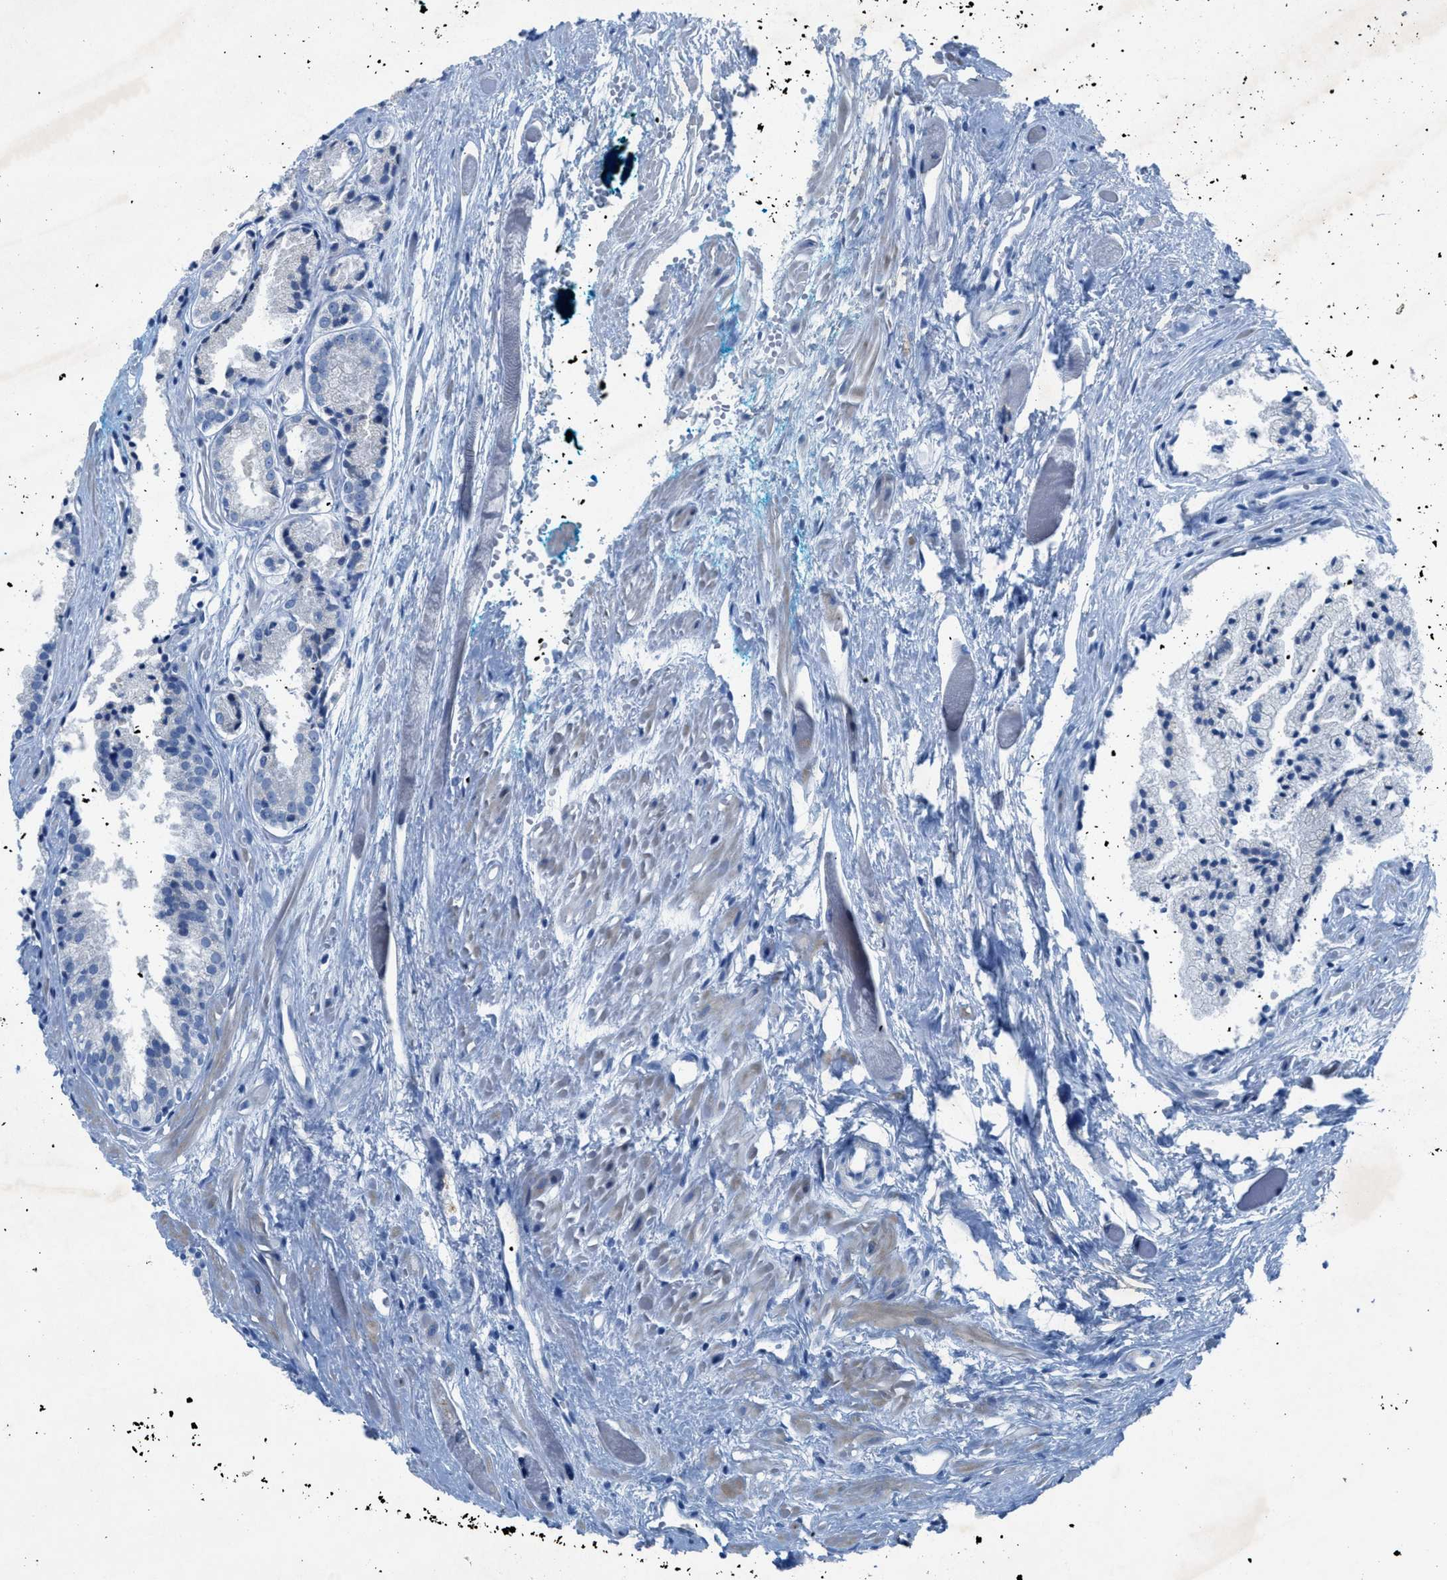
{"staining": {"intensity": "negative", "quantity": "none", "location": "none"}, "tissue": "prostate cancer", "cell_type": "Tumor cells", "image_type": "cancer", "snomed": [{"axis": "morphology", "description": "Adenocarcinoma, Low grade"}, {"axis": "topography", "description": "Prostate"}], "caption": "Tumor cells show no significant positivity in adenocarcinoma (low-grade) (prostate).", "gene": "GALNT17", "patient": {"sex": "male", "age": 57}}